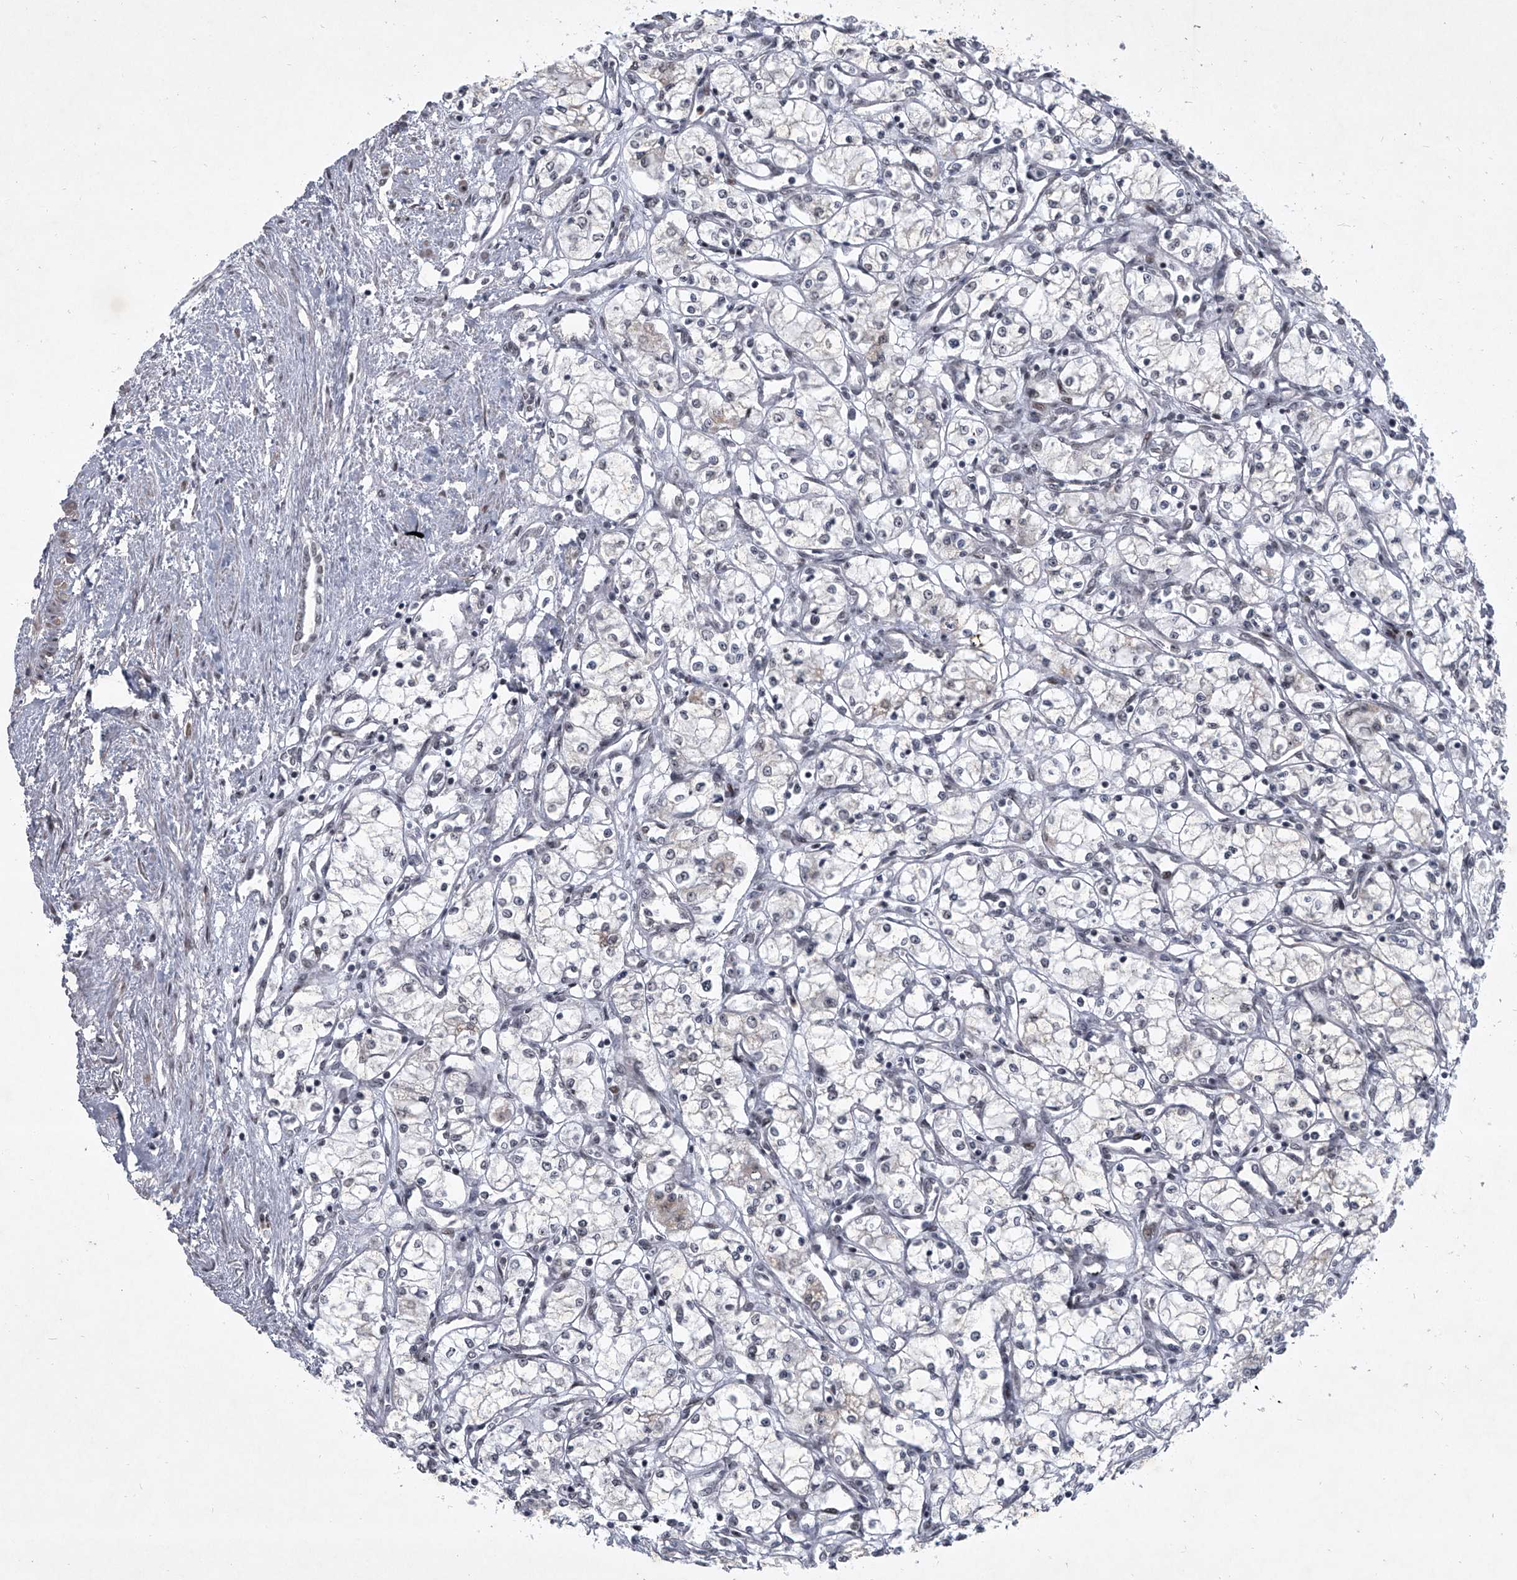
{"staining": {"intensity": "negative", "quantity": "none", "location": "none"}, "tissue": "renal cancer", "cell_type": "Tumor cells", "image_type": "cancer", "snomed": [{"axis": "morphology", "description": "Adenocarcinoma, NOS"}, {"axis": "topography", "description": "Kidney"}], "caption": "DAB immunohistochemical staining of renal adenocarcinoma exhibits no significant positivity in tumor cells. (IHC, brightfield microscopy, high magnification).", "gene": "MLLT1", "patient": {"sex": "male", "age": 59}}